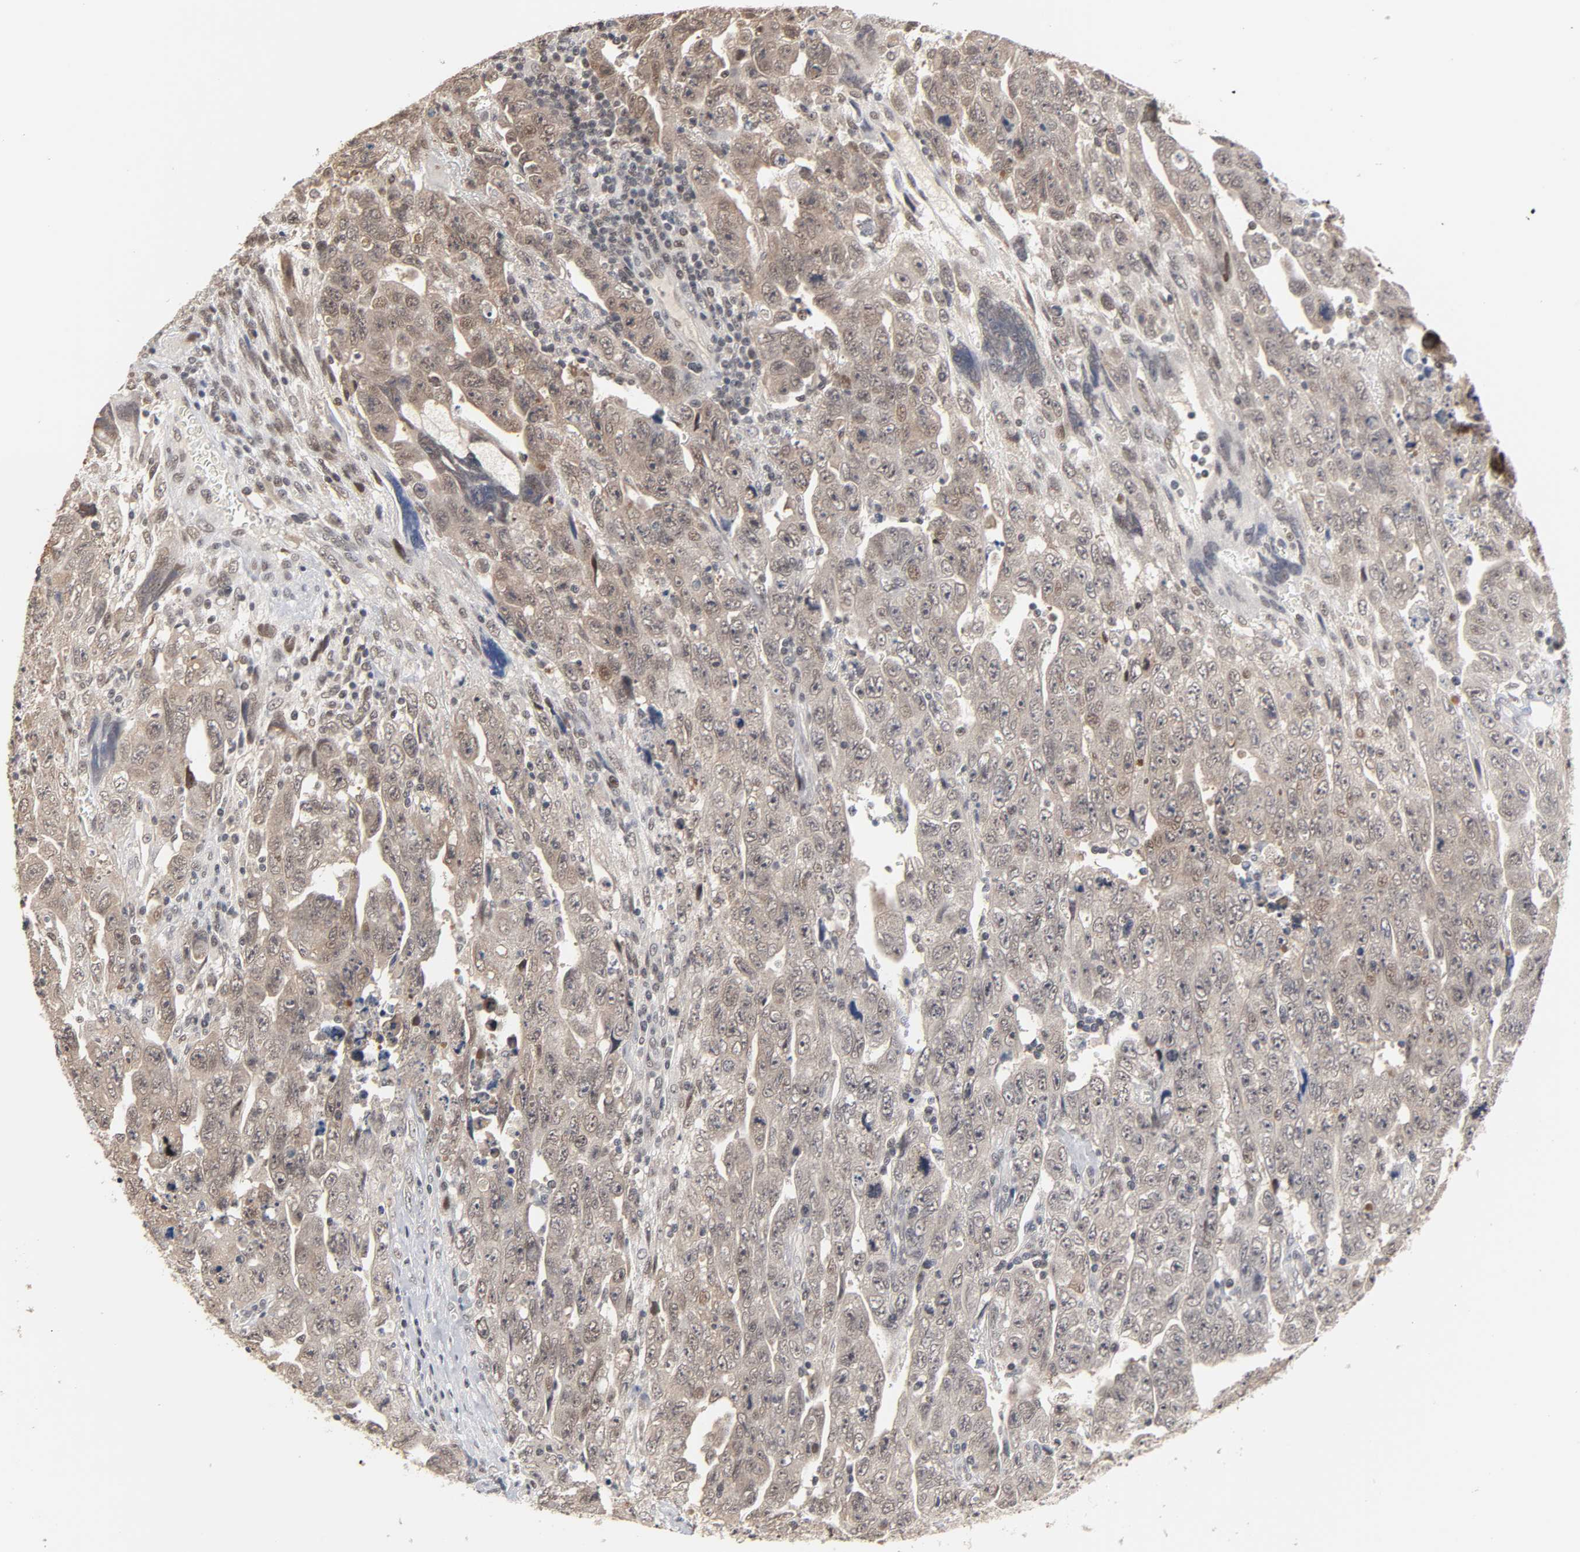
{"staining": {"intensity": "moderate", "quantity": ">75%", "location": "cytoplasmic/membranous"}, "tissue": "testis cancer", "cell_type": "Tumor cells", "image_type": "cancer", "snomed": [{"axis": "morphology", "description": "Carcinoma, Embryonal, NOS"}, {"axis": "topography", "description": "Testis"}], "caption": "Brown immunohistochemical staining in human testis embryonal carcinoma exhibits moderate cytoplasmic/membranous staining in about >75% of tumor cells.", "gene": "HTR1E", "patient": {"sex": "male", "age": 28}}